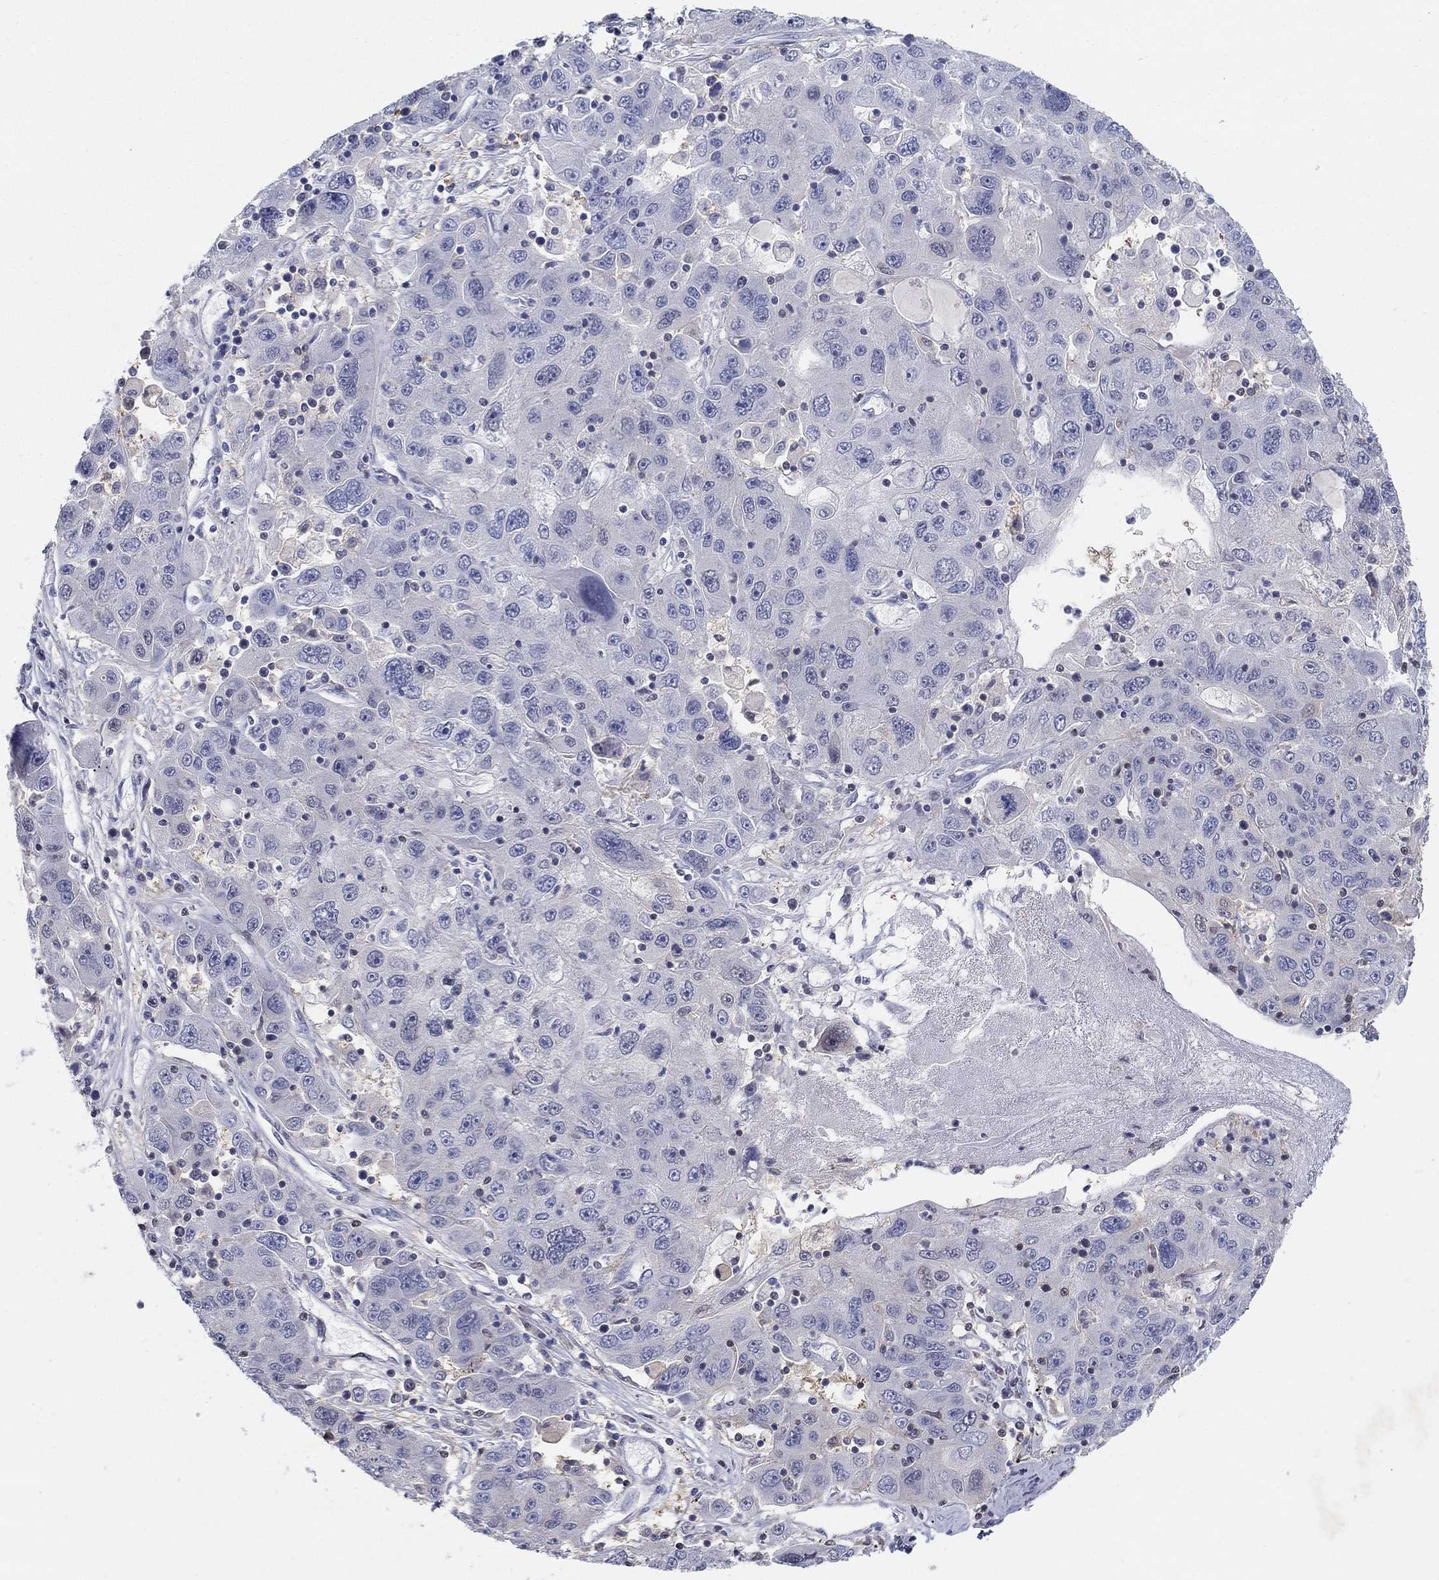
{"staining": {"intensity": "negative", "quantity": "none", "location": "none"}, "tissue": "stomach cancer", "cell_type": "Tumor cells", "image_type": "cancer", "snomed": [{"axis": "morphology", "description": "Adenocarcinoma, NOS"}, {"axis": "topography", "description": "Stomach"}], "caption": "Human stomach adenocarcinoma stained for a protein using immunohistochemistry (IHC) demonstrates no expression in tumor cells.", "gene": "CENPE", "patient": {"sex": "male", "age": 56}}